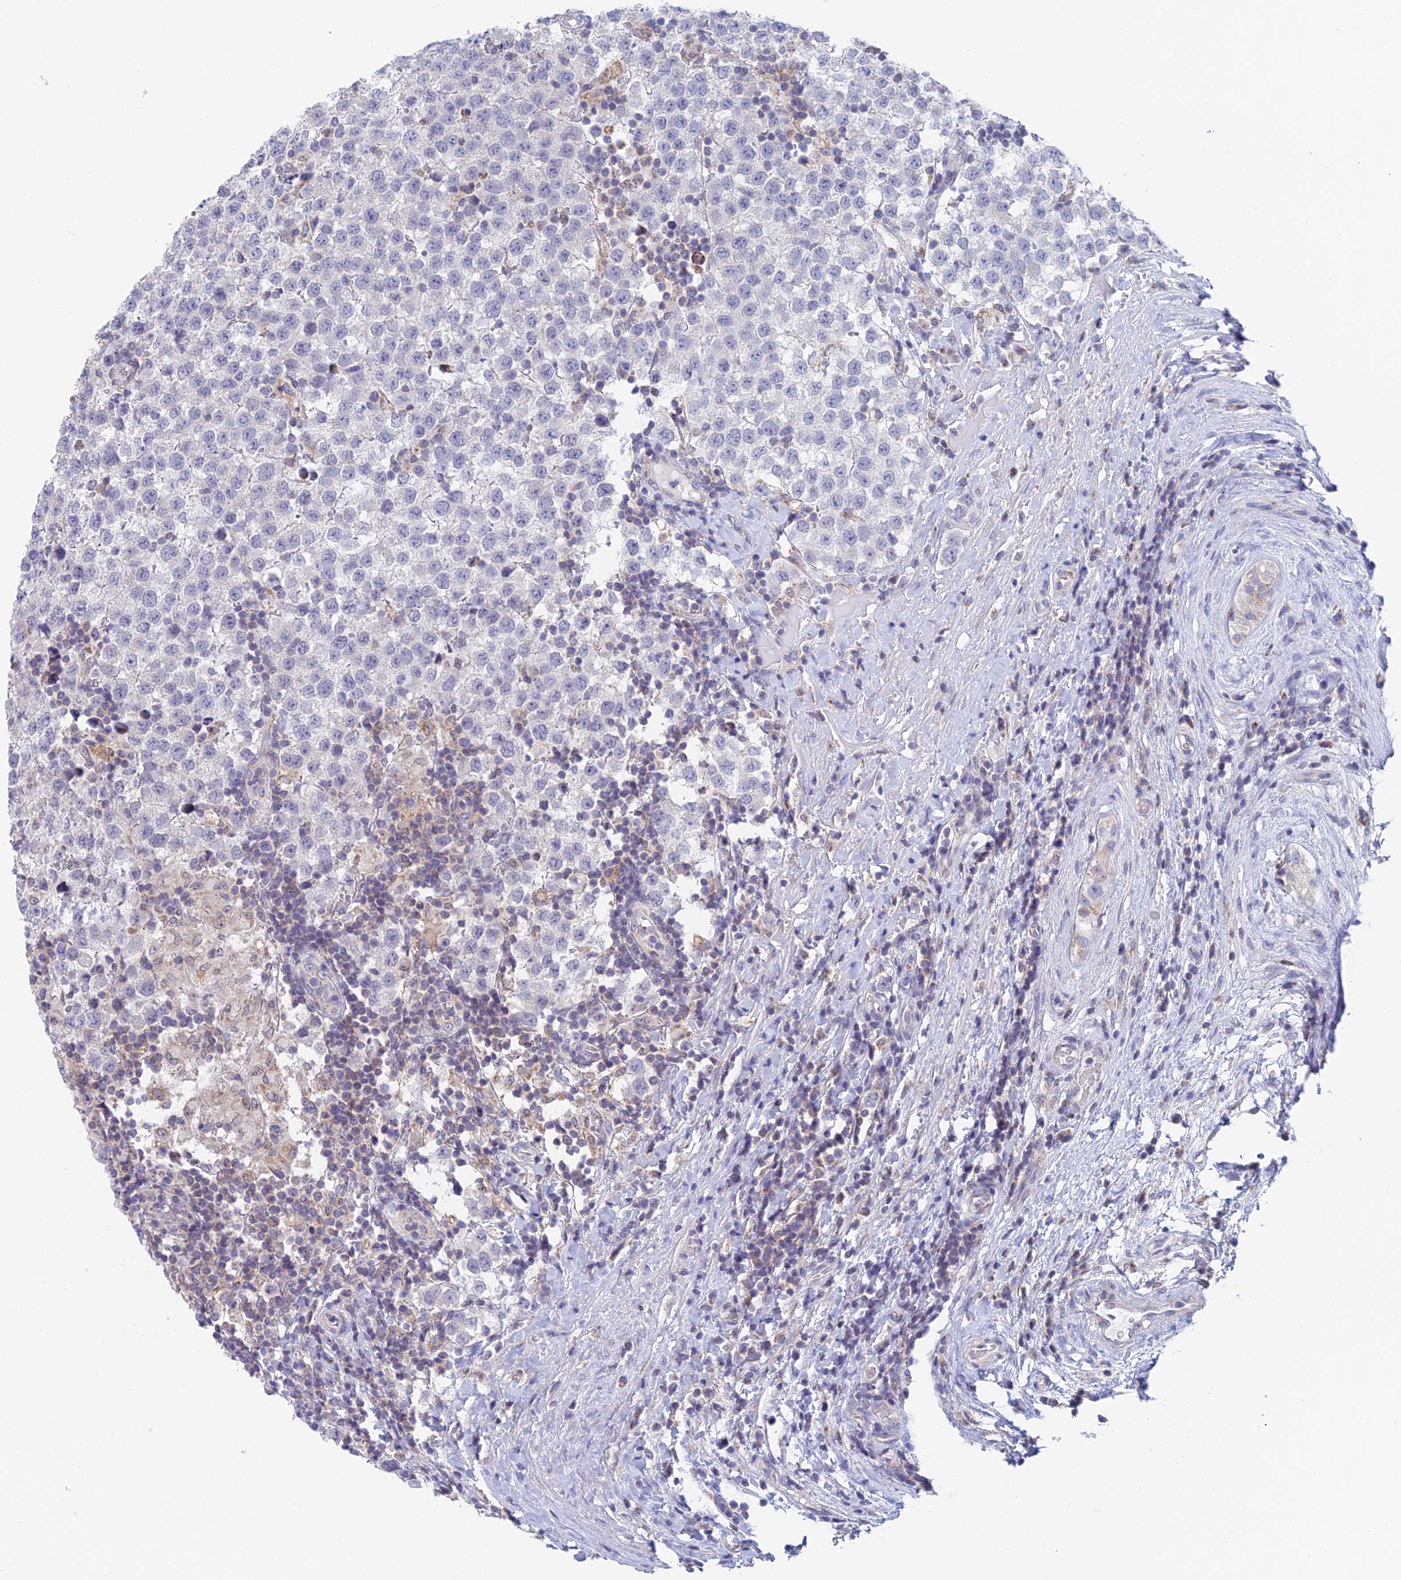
{"staining": {"intensity": "negative", "quantity": "none", "location": "none"}, "tissue": "testis cancer", "cell_type": "Tumor cells", "image_type": "cancer", "snomed": [{"axis": "morphology", "description": "Seminoma, NOS"}, {"axis": "topography", "description": "Testis"}], "caption": "This is an IHC photomicrograph of testis seminoma. There is no expression in tumor cells.", "gene": "REXO5", "patient": {"sex": "male", "age": 34}}